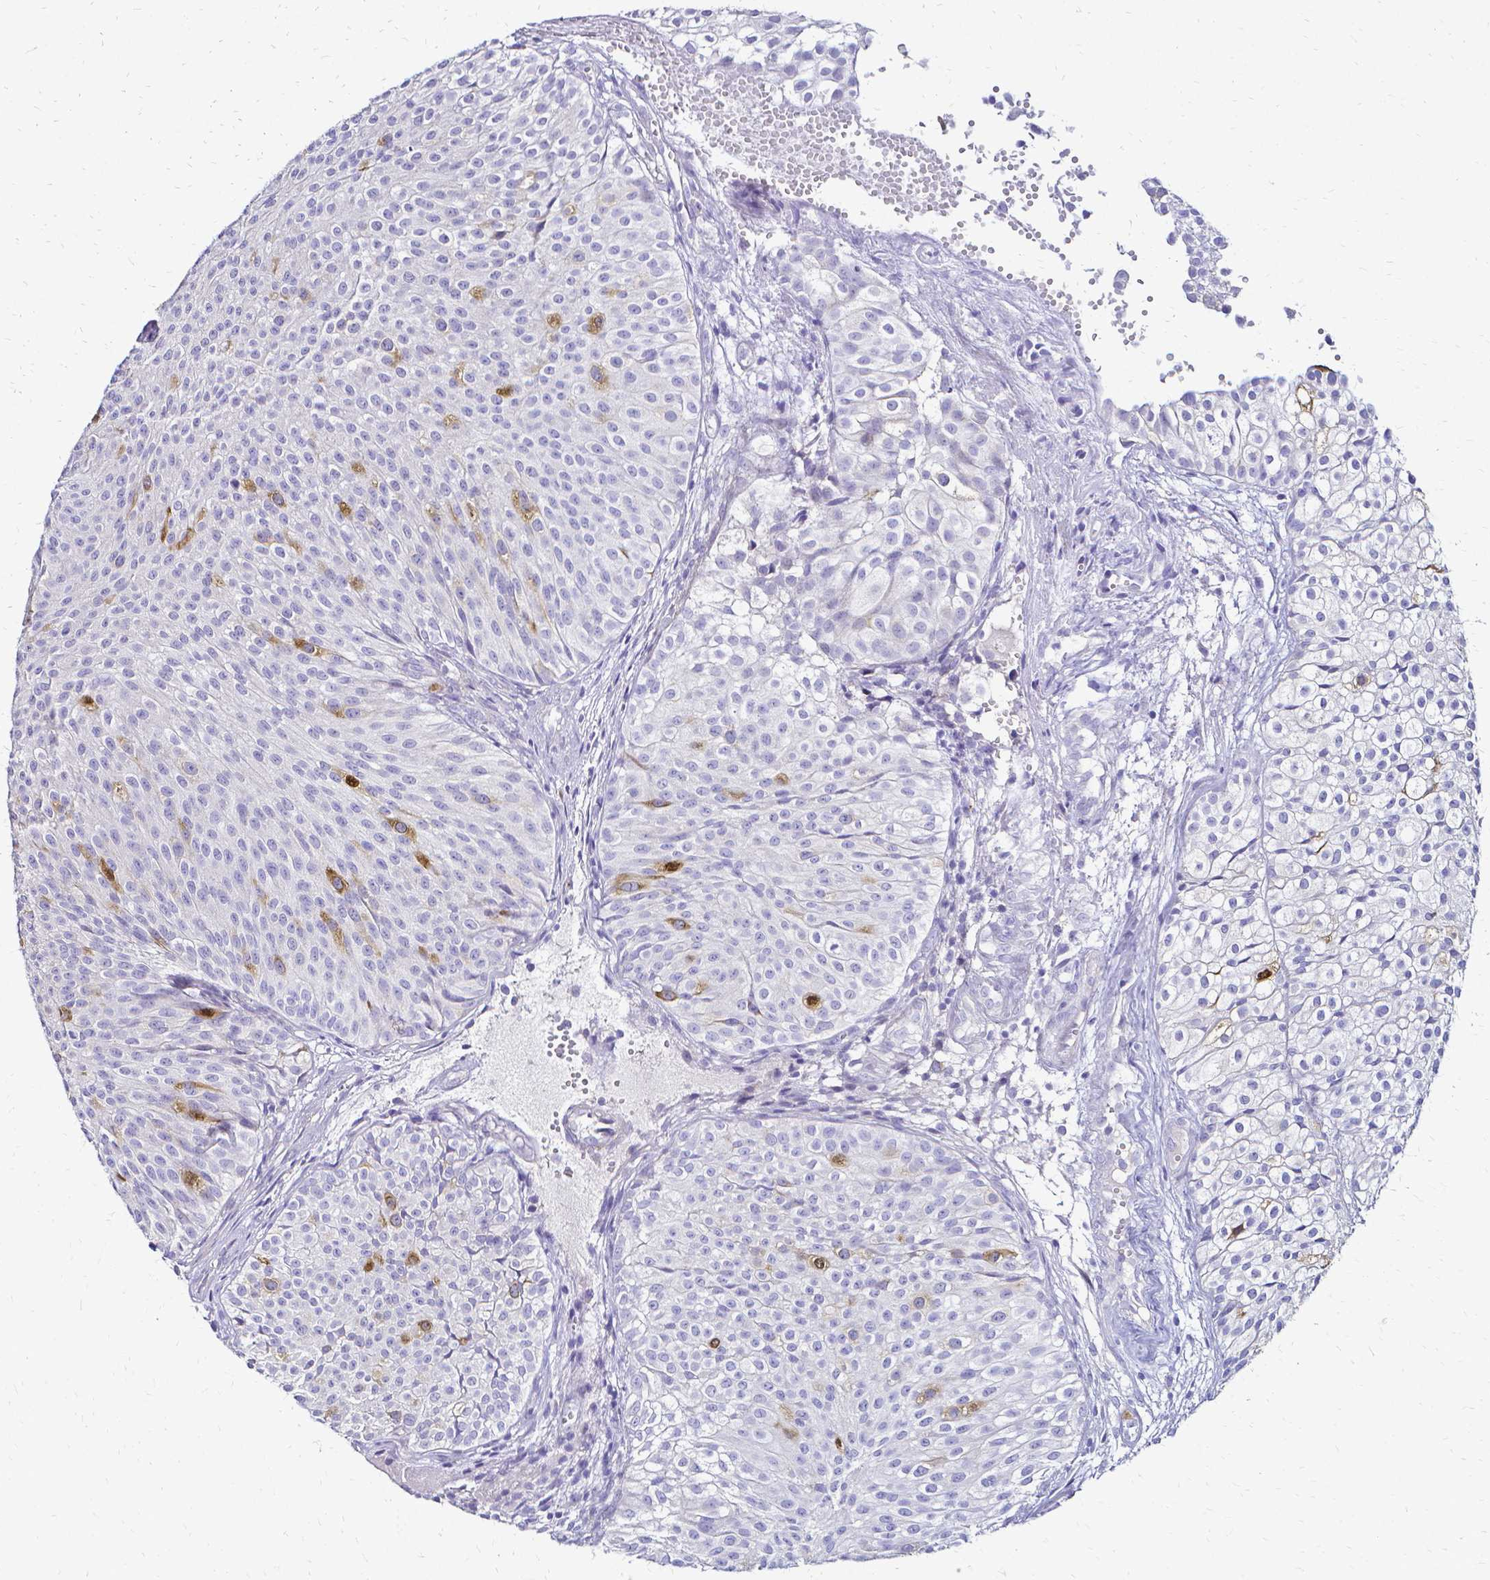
{"staining": {"intensity": "moderate", "quantity": "<25%", "location": "cytoplasmic/membranous"}, "tissue": "urothelial cancer", "cell_type": "Tumor cells", "image_type": "cancer", "snomed": [{"axis": "morphology", "description": "Urothelial carcinoma, Low grade"}, {"axis": "topography", "description": "Urinary bladder"}], "caption": "Protein staining of low-grade urothelial carcinoma tissue reveals moderate cytoplasmic/membranous expression in about <25% of tumor cells. (Brightfield microscopy of DAB IHC at high magnification).", "gene": "CCNB1", "patient": {"sex": "male", "age": 70}}